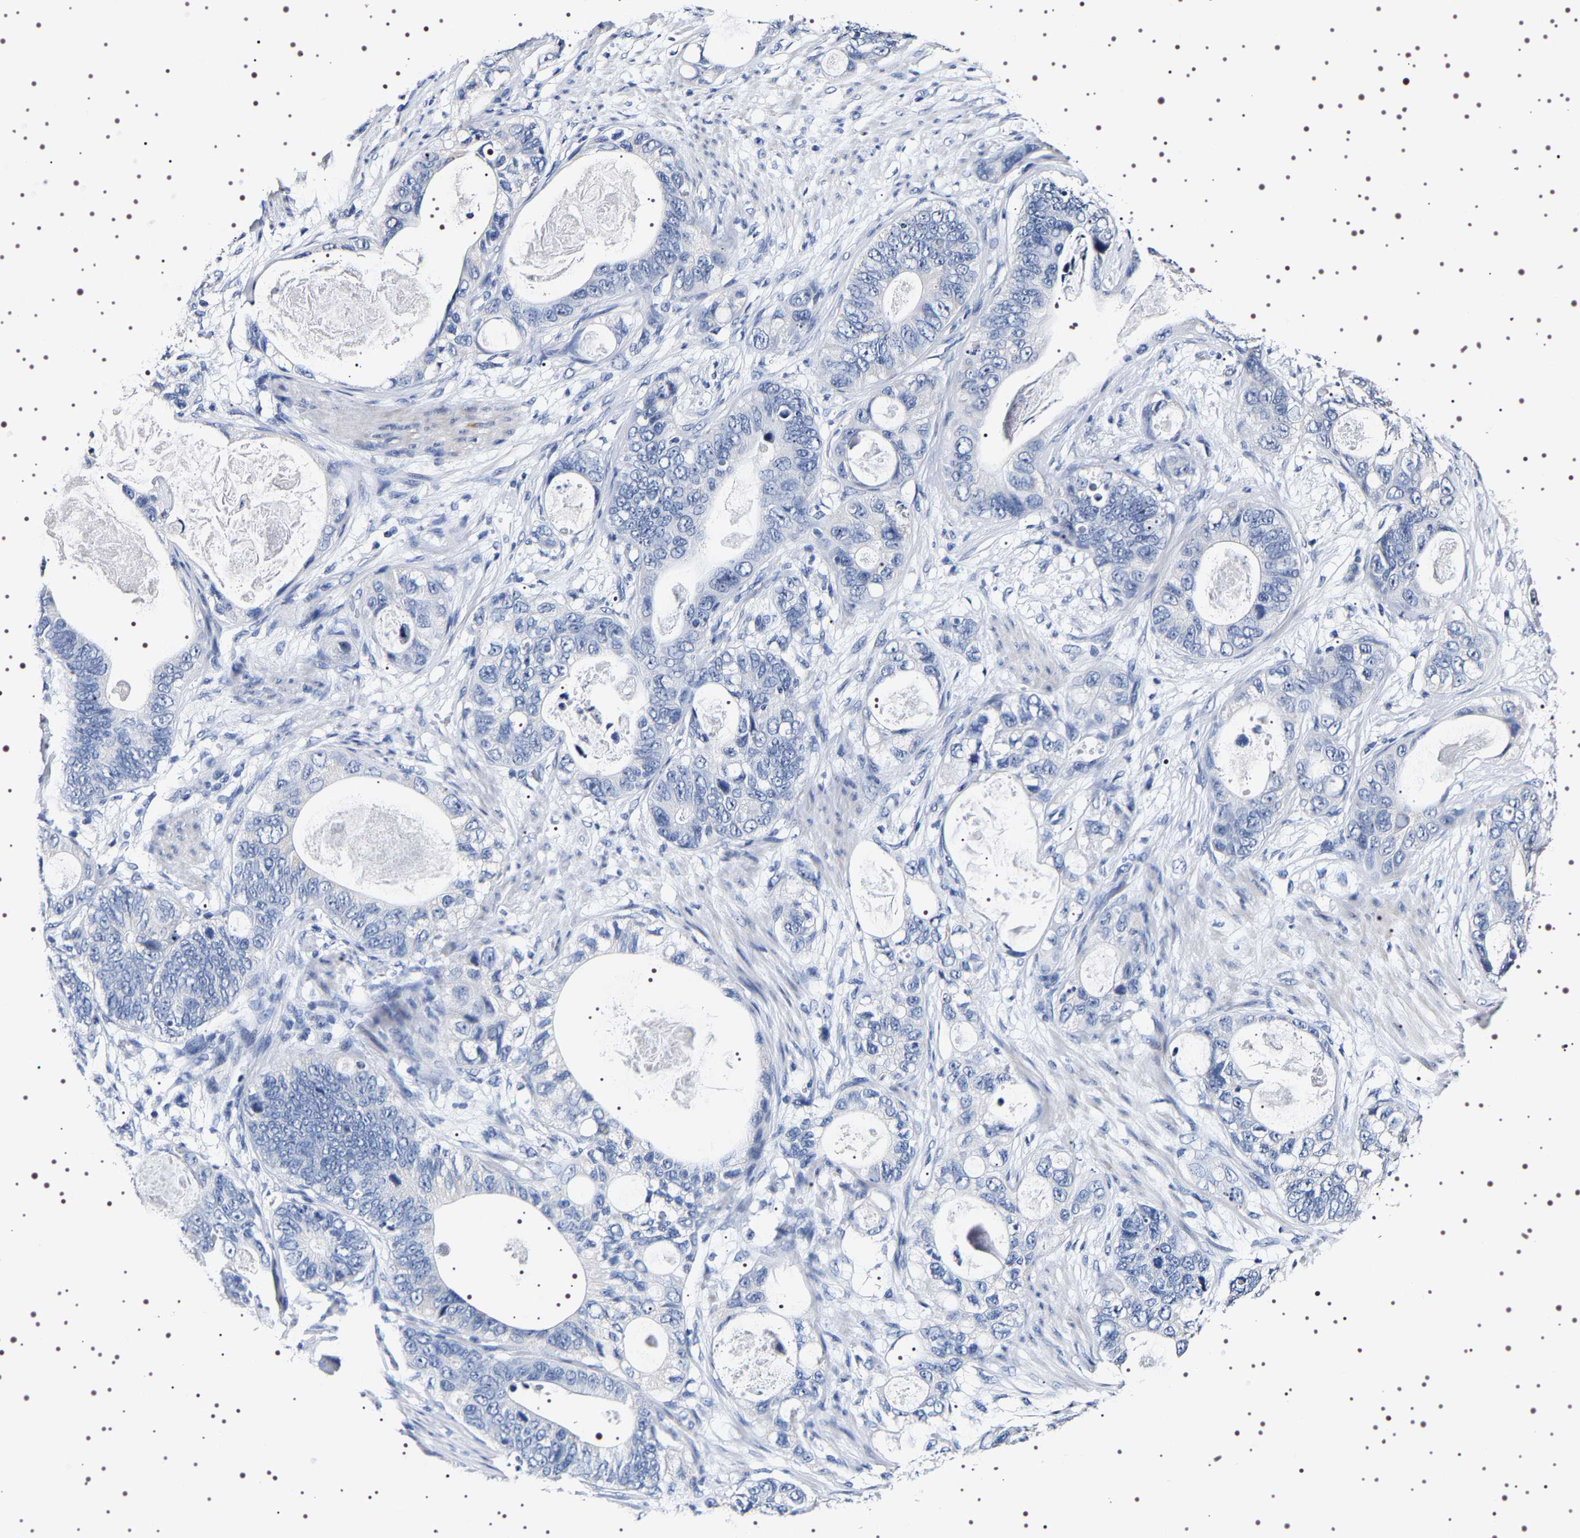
{"staining": {"intensity": "negative", "quantity": "none", "location": "none"}, "tissue": "stomach cancer", "cell_type": "Tumor cells", "image_type": "cancer", "snomed": [{"axis": "morphology", "description": "Normal tissue, NOS"}, {"axis": "morphology", "description": "Adenocarcinoma, NOS"}, {"axis": "topography", "description": "Stomach"}], "caption": "This photomicrograph is of stomach adenocarcinoma stained with immunohistochemistry to label a protein in brown with the nuclei are counter-stained blue. There is no staining in tumor cells.", "gene": "UBQLN3", "patient": {"sex": "female", "age": 89}}